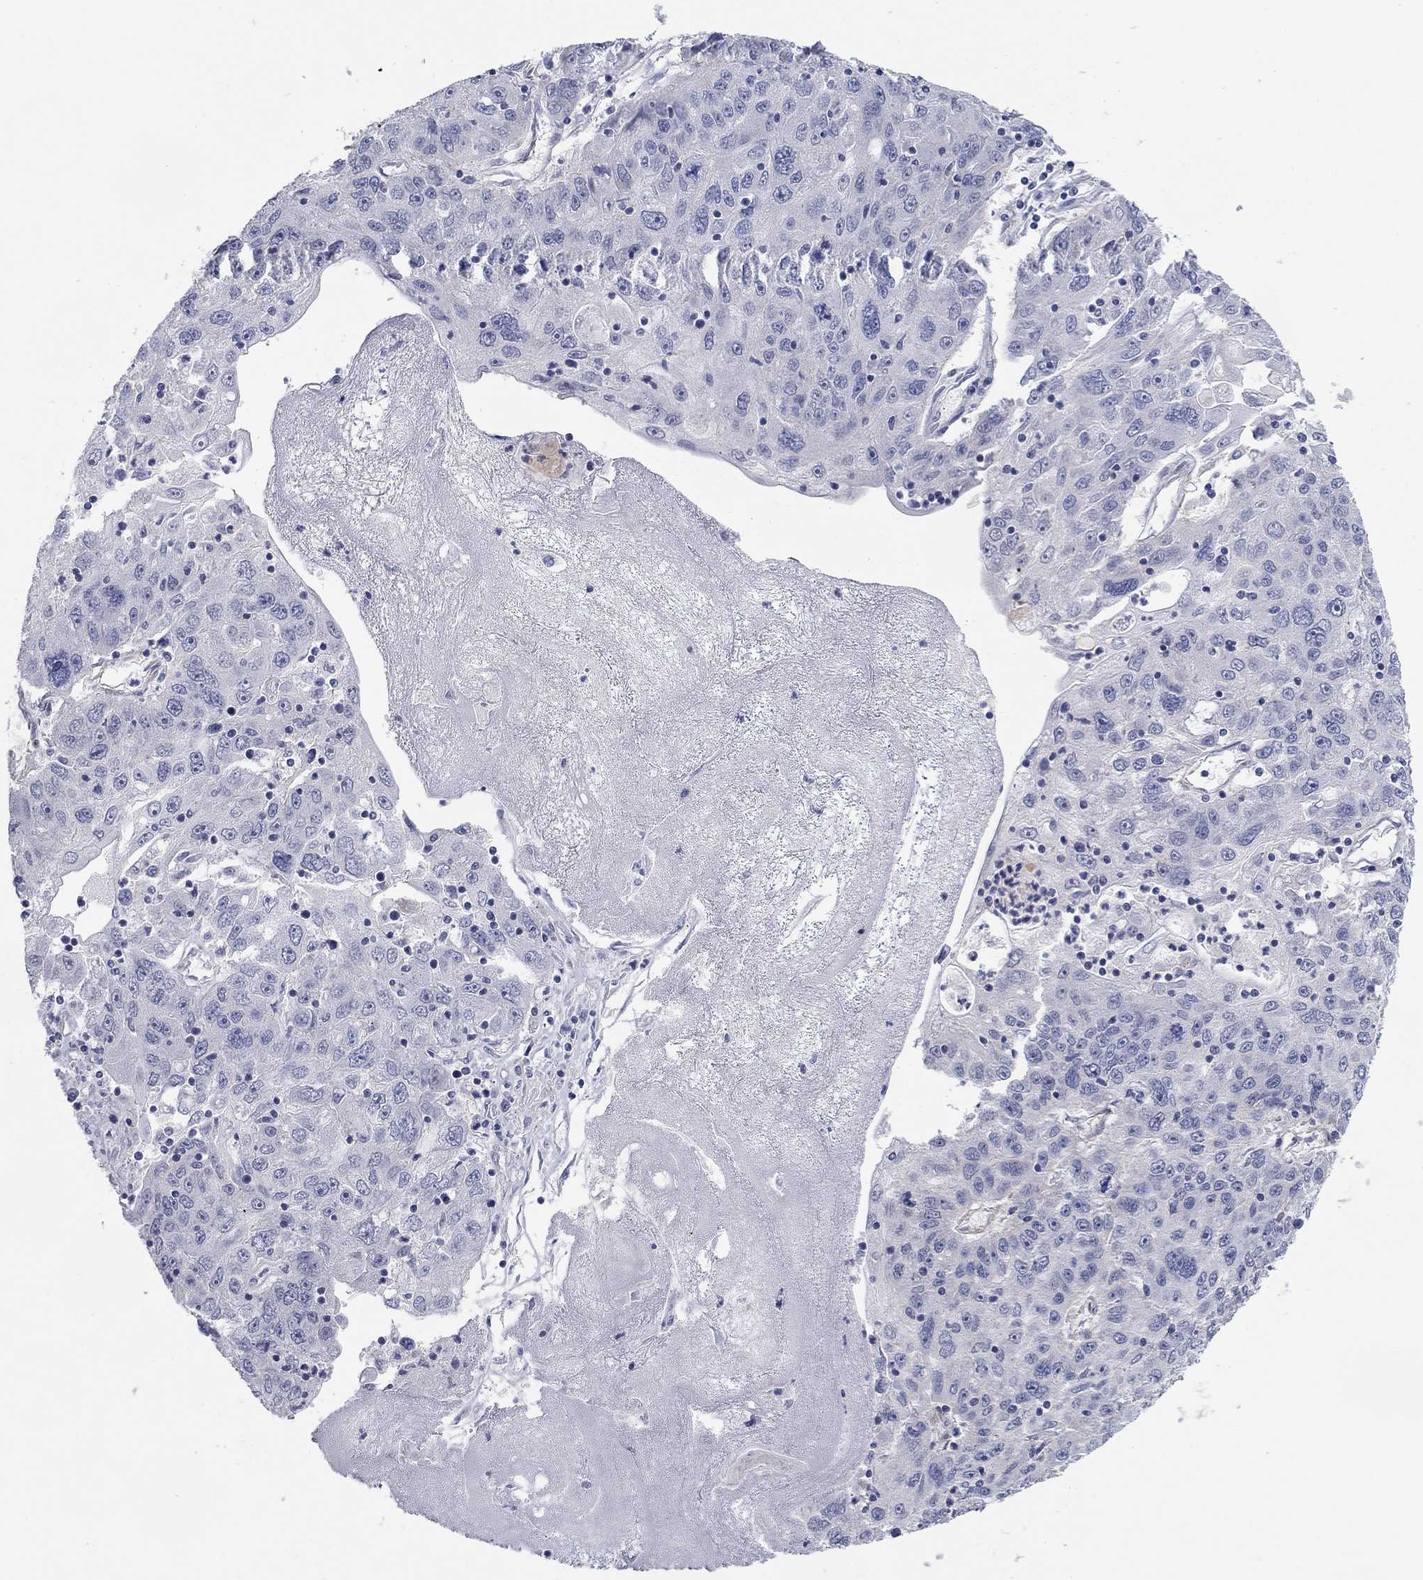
{"staining": {"intensity": "negative", "quantity": "none", "location": "none"}, "tissue": "stomach cancer", "cell_type": "Tumor cells", "image_type": "cancer", "snomed": [{"axis": "morphology", "description": "Adenocarcinoma, NOS"}, {"axis": "topography", "description": "Stomach"}], "caption": "A histopathology image of human stomach adenocarcinoma is negative for staining in tumor cells. (DAB IHC visualized using brightfield microscopy, high magnification).", "gene": "GRK7", "patient": {"sex": "male", "age": 56}}